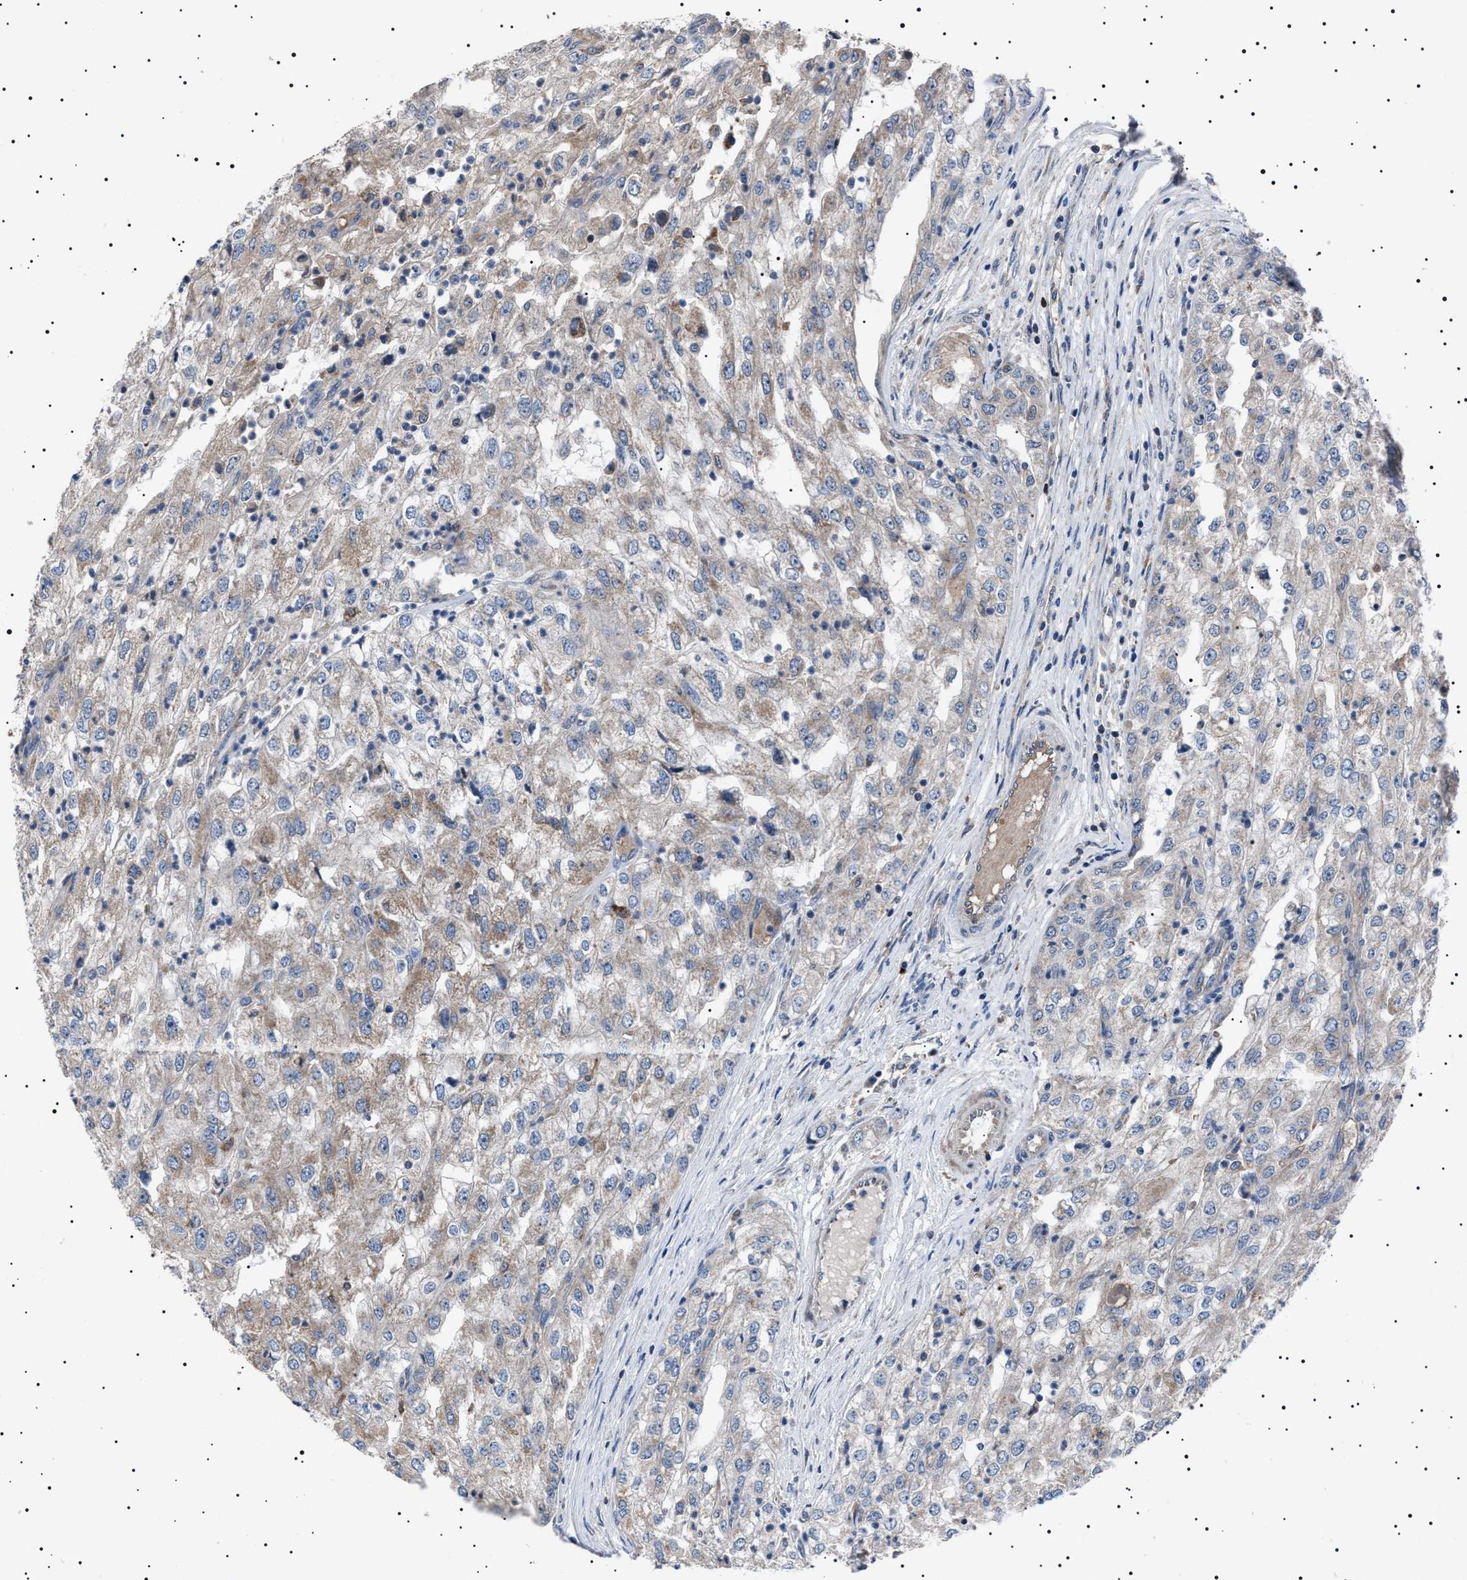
{"staining": {"intensity": "weak", "quantity": "25%-75%", "location": "cytoplasmic/membranous"}, "tissue": "renal cancer", "cell_type": "Tumor cells", "image_type": "cancer", "snomed": [{"axis": "morphology", "description": "Adenocarcinoma, NOS"}, {"axis": "topography", "description": "Kidney"}], "caption": "A photomicrograph of human adenocarcinoma (renal) stained for a protein displays weak cytoplasmic/membranous brown staining in tumor cells. (DAB (3,3'-diaminobenzidine) = brown stain, brightfield microscopy at high magnification).", "gene": "PTRH1", "patient": {"sex": "female", "age": 54}}